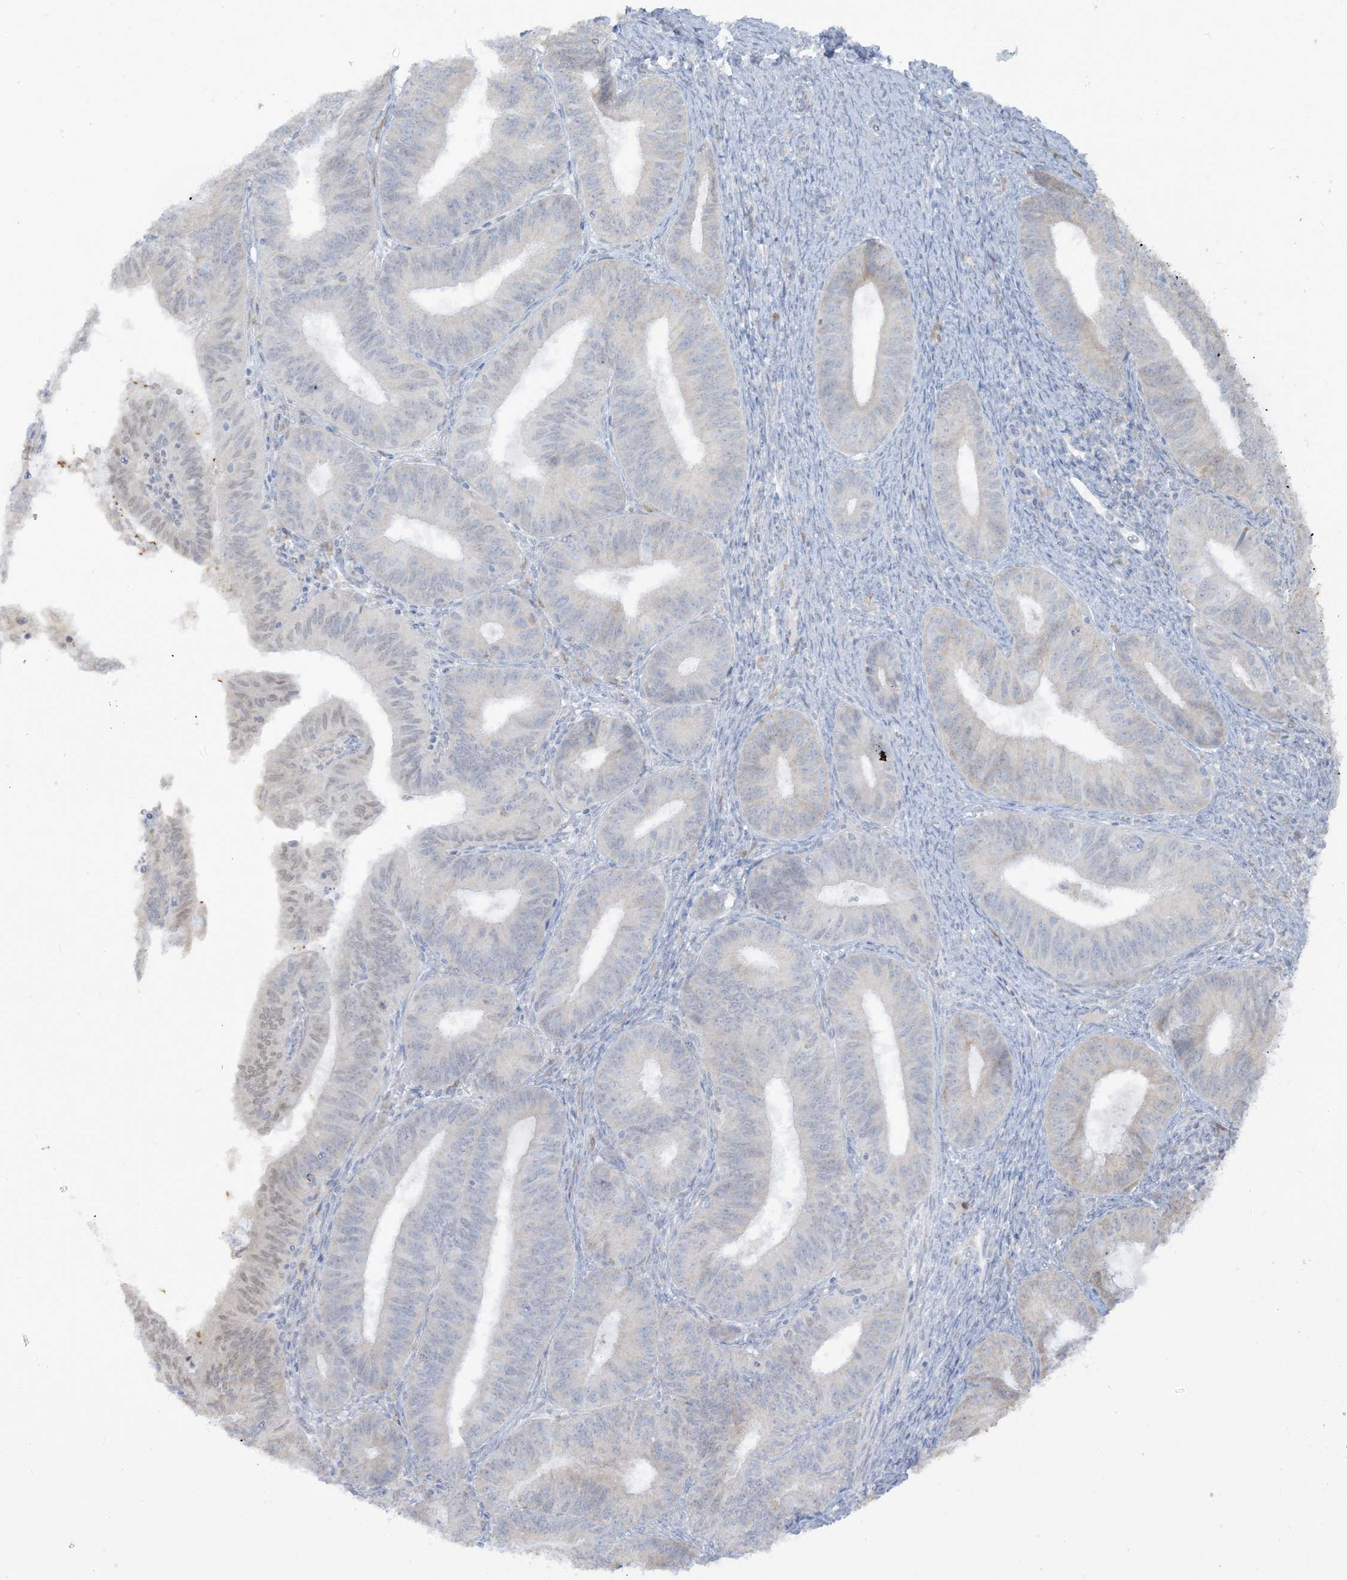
{"staining": {"intensity": "weak", "quantity": "<25%", "location": "nuclear"}, "tissue": "endometrial cancer", "cell_type": "Tumor cells", "image_type": "cancer", "snomed": [{"axis": "morphology", "description": "Adenocarcinoma, NOS"}, {"axis": "topography", "description": "Endometrium"}], "caption": "Immunohistochemistry of human adenocarcinoma (endometrial) demonstrates no positivity in tumor cells.", "gene": "LOXL3", "patient": {"sex": "female", "age": 51}}